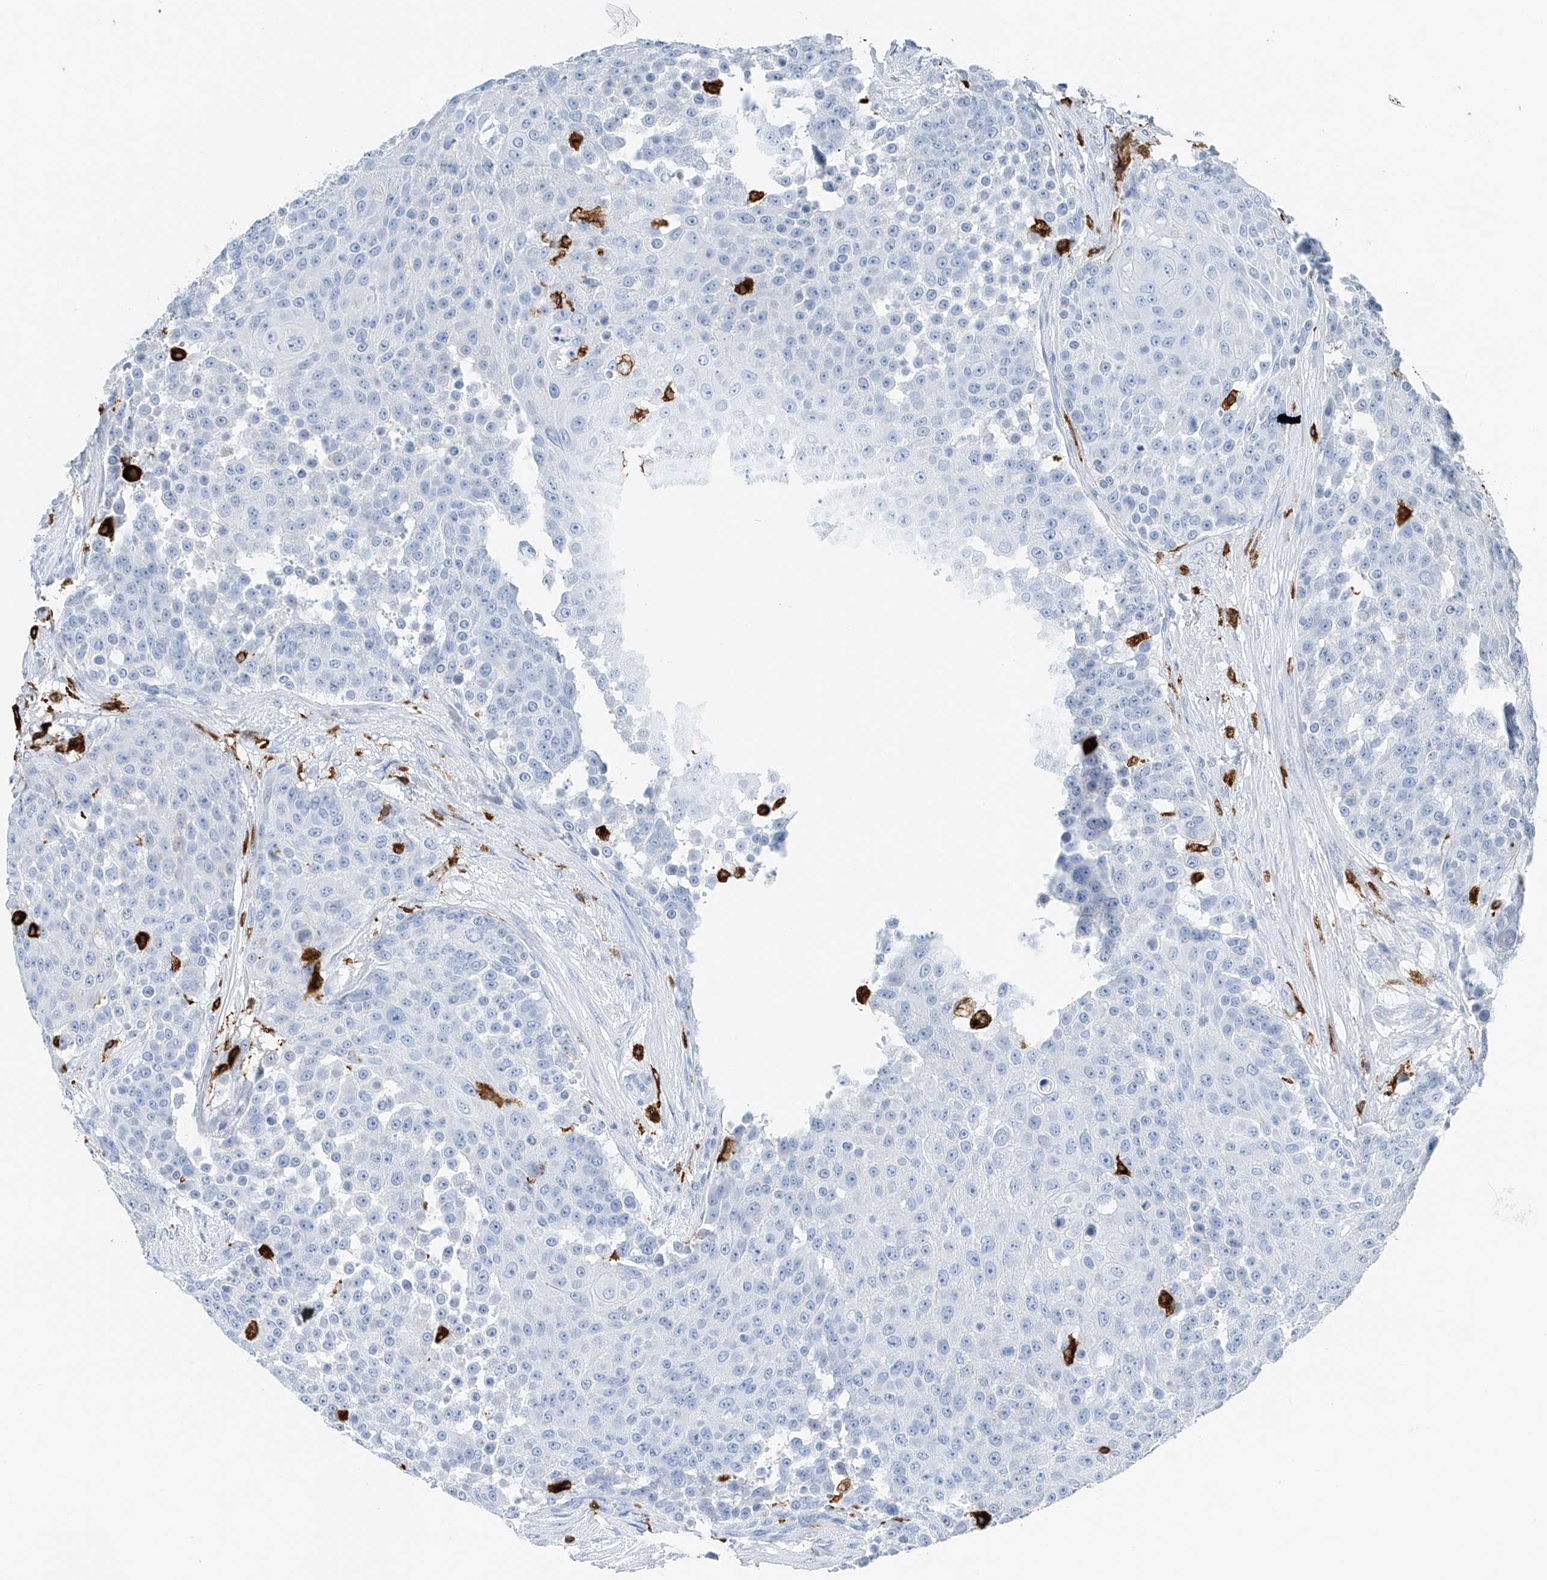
{"staining": {"intensity": "negative", "quantity": "none", "location": "none"}, "tissue": "urothelial cancer", "cell_type": "Tumor cells", "image_type": "cancer", "snomed": [{"axis": "morphology", "description": "Urothelial carcinoma, High grade"}, {"axis": "topography", "description": "Urinary bladder"}], "caption": "A histopathology image of urothelial carcinoma (high-grade) stained for a protein shows no brown staining in tumor cells.", "gene": "TBXAS1", "patient": {"sex": "female", "age": 63}}